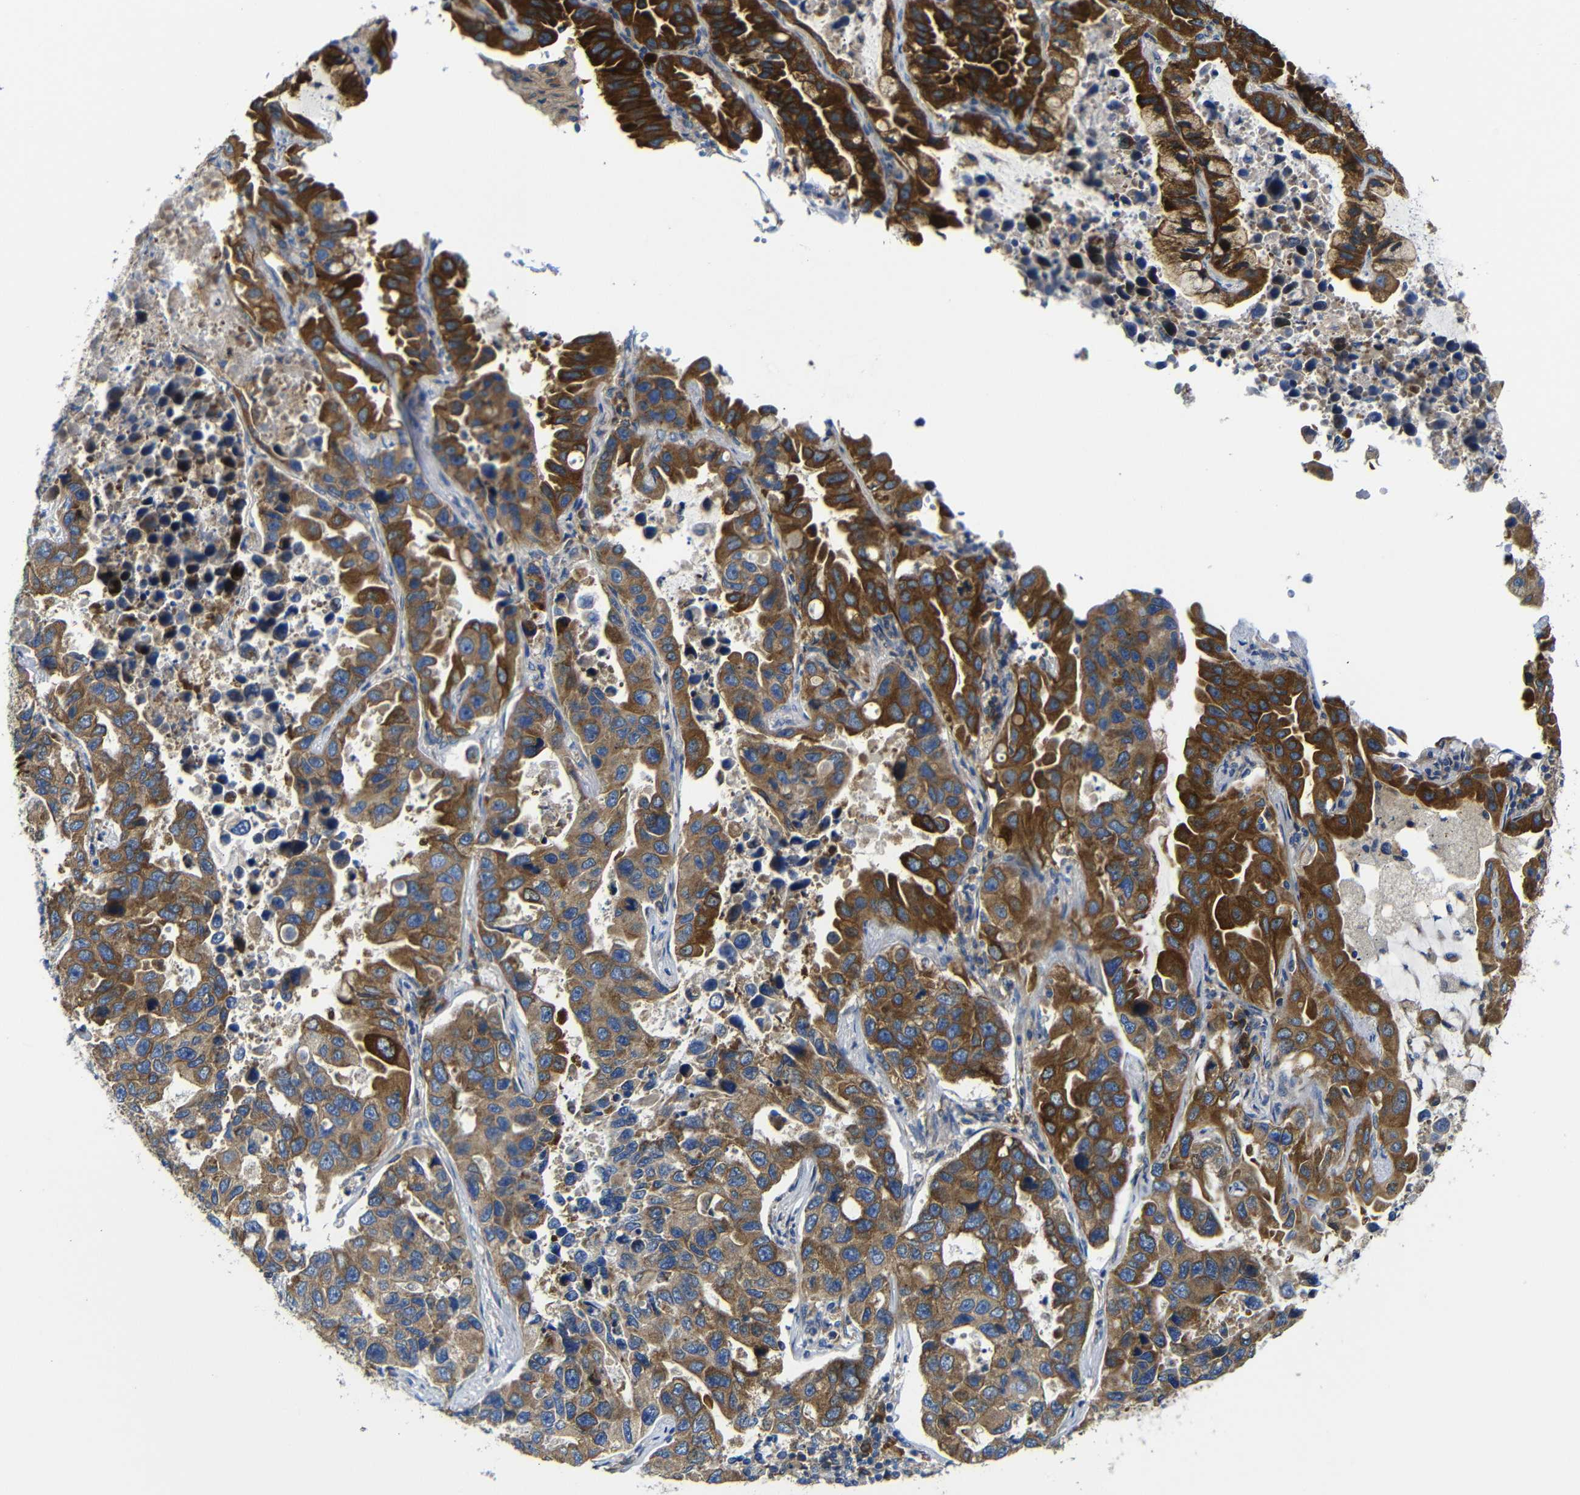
{"staining": {"intensity": "moderate", "quantity": ">75%", "location": "cytoplasmic/membranous"}, "tissue": "lung cancer", "cell_type": "Tumor cells", "image_type": "cancer", "snomed": [{"axis": "morphology", "description": "Adenocarcinoma, NOS"}, {"axis": "topography", "description": "Lung"}], "caption": "DAB (3,3'-diaminobenzidine) immunohistochemical staining of human lung adenocarcinoma exhibits moderate cytoplasmic/membranous protein expression in approximately >75% of tumor cells.", "gene": "CLCC1", "patient": {"sex": "male", "age": 64}}